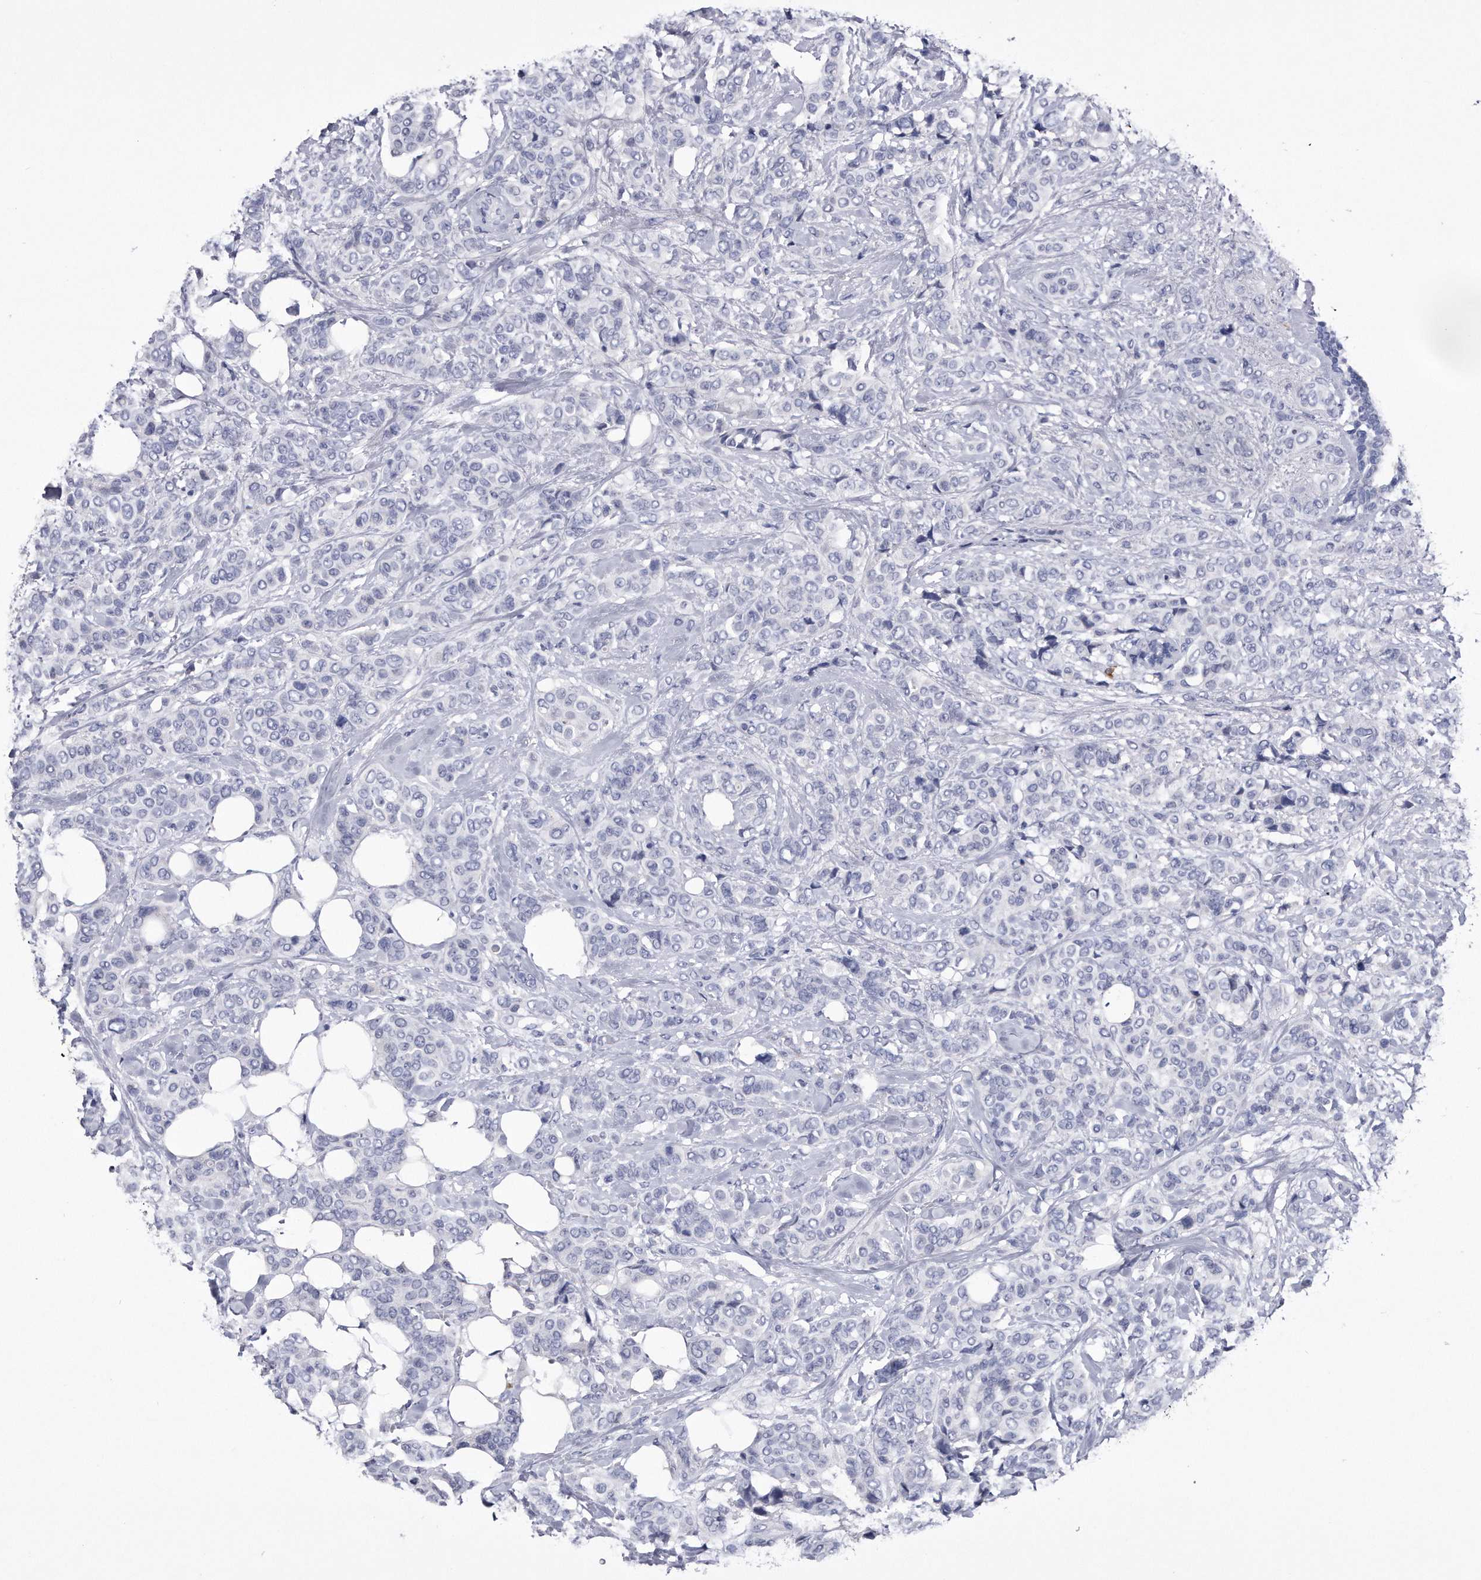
{"staining": {"intensity": "negative", "quantity": "none", "location": "none"}, "tissue": "breast cancer", "cell_type": "Tumor cells", "image_type": "cancer", "snomed": [{"axis": "morphology", "description": "Lobular carcinoma"}, {"axis": "topography", "description": "Breast"}], "caption": "The immunohistochemistry (IHC) micrograph has no significant expression in tumor cells of breast lobular carcinoma tissue.", "gene": "KCTD8", "patient": {"sex": "female", "age": 51}}